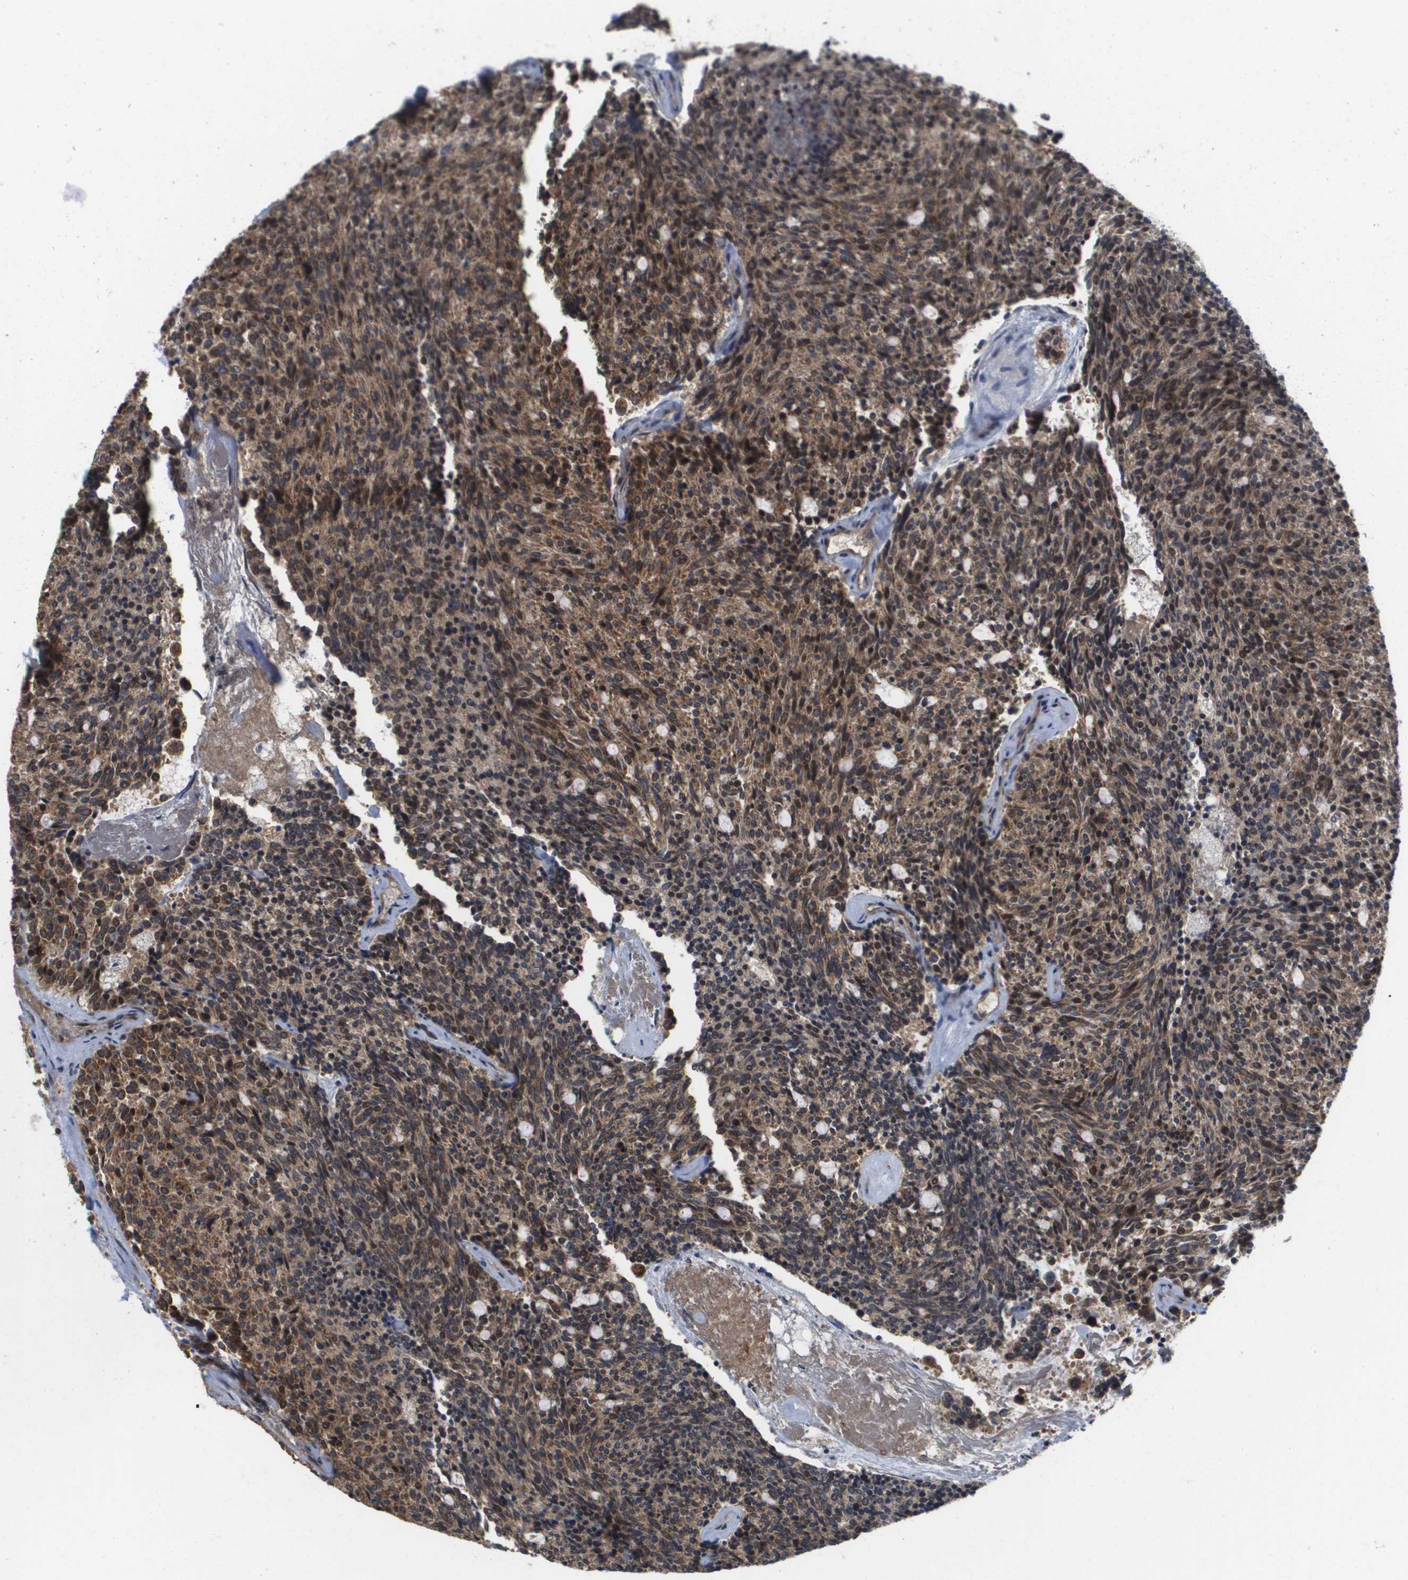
{"staining": {"intensity": "moderate", "quantity": ">75%", "location": "cytoplasmic/membranous"}, "tissue": "carcinoid", "cell_type": "Tumor cells", "image_type": "cancer", "snomed": [{"axis": "morphology", "description": "Carcinoid, malignant, NOS"}, {"axis": "topography", "description": "Pancreas"}], "caption": "Tumor cells exhibit medium levels of moderate cytoplasmic/membranous positivity in about >75% of cells in human malignant carcinoid.", "gene": "RBM38", "patient": {"sex": "female", "age": 54}}